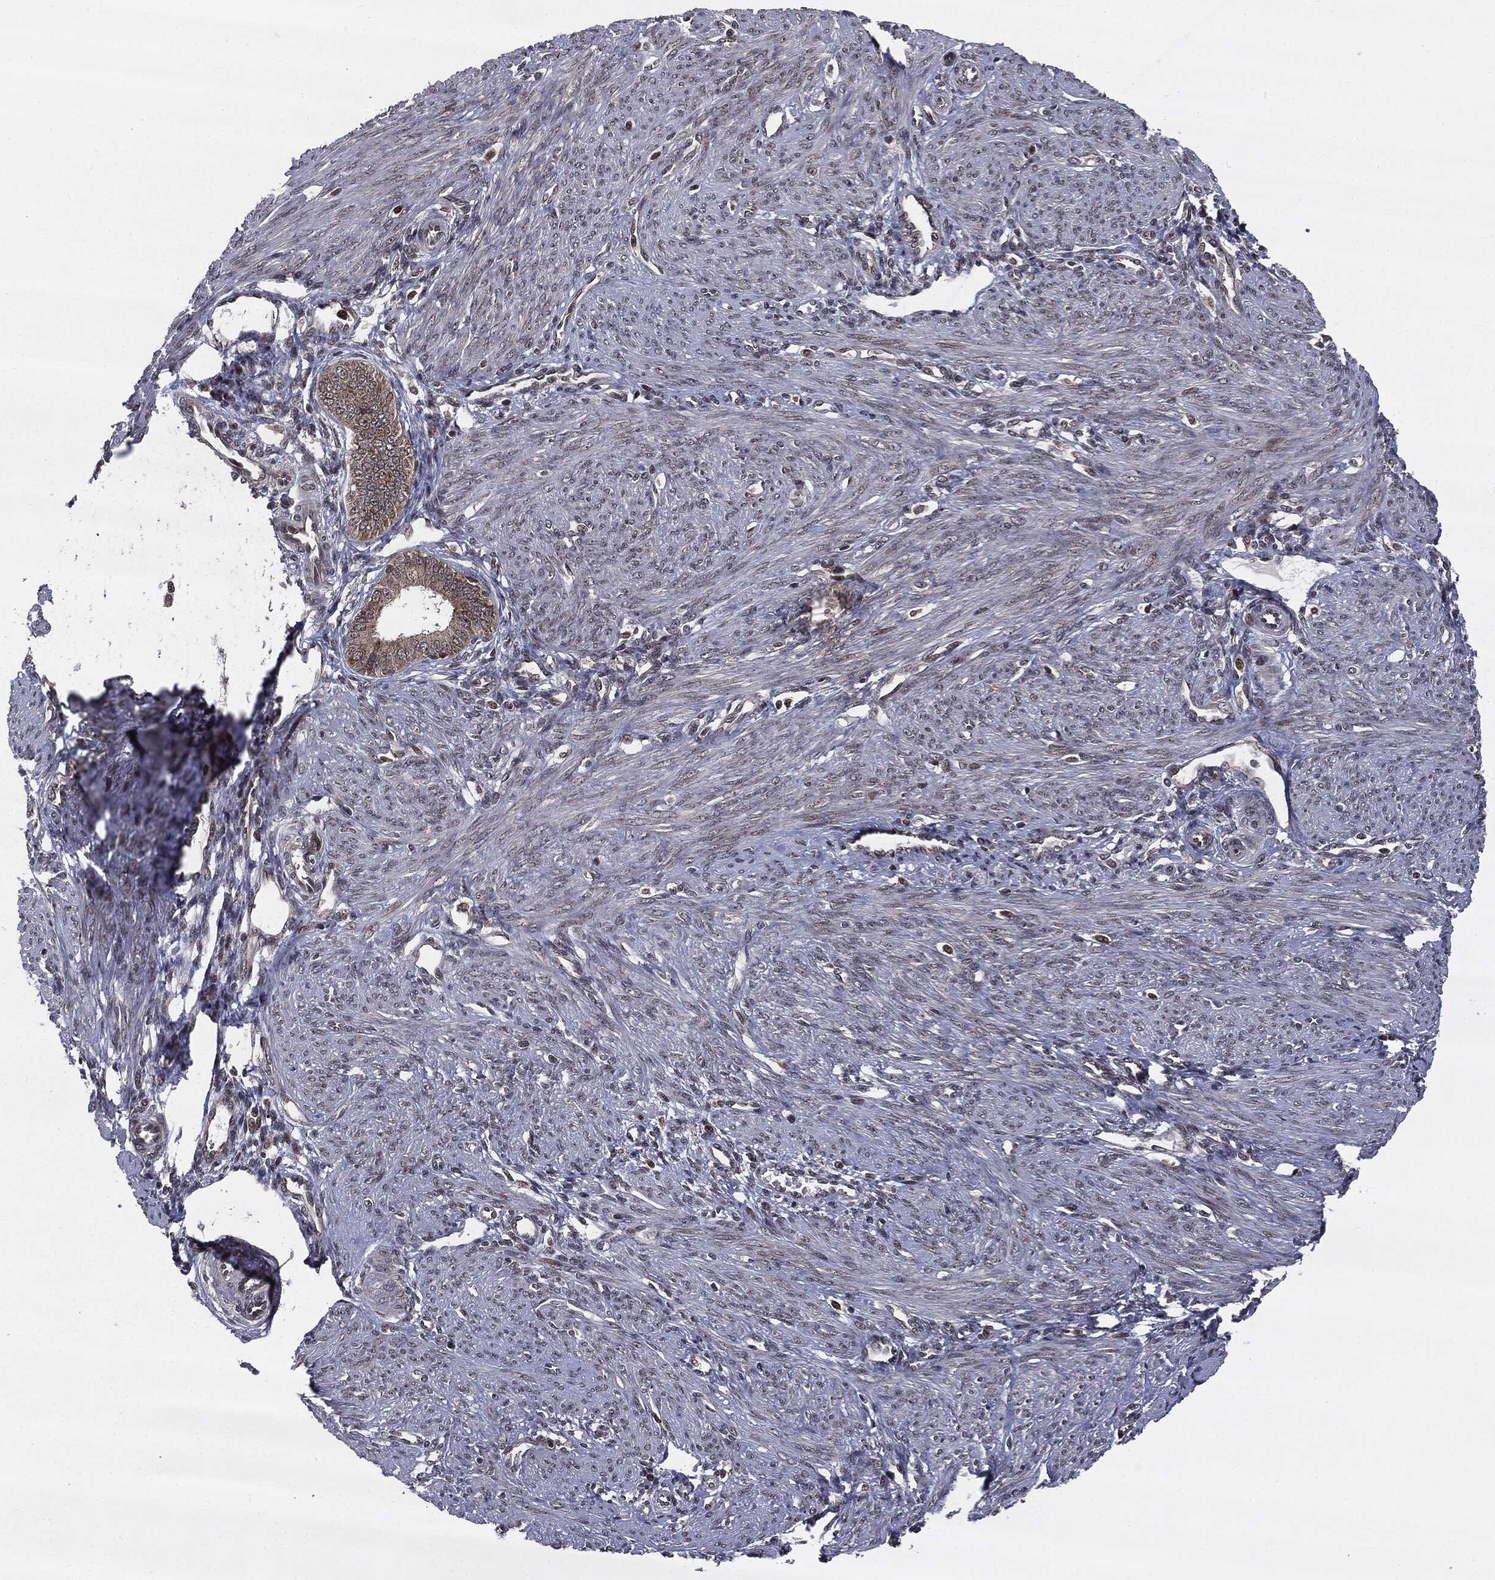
{"staining": {"intensity": "strong", "quantity": "<25%", "location": "nuclear"}, "tissue": "endometrium", "cell_type": "Cells in endometrial stroma", "image_type": "normal", "snomed": [{"axis": "morphology", "description": "Normal tissue, NOS"}, {"axis": "topography", "description": "Endometrium"}], "caption": "Strong nuclear positivity for a protein is seen in about <25% of cells in endometrial stroma of normal endometrium using IHC.", "gene": "STAU2", "patient": {"sex": "female", "age": 39}}